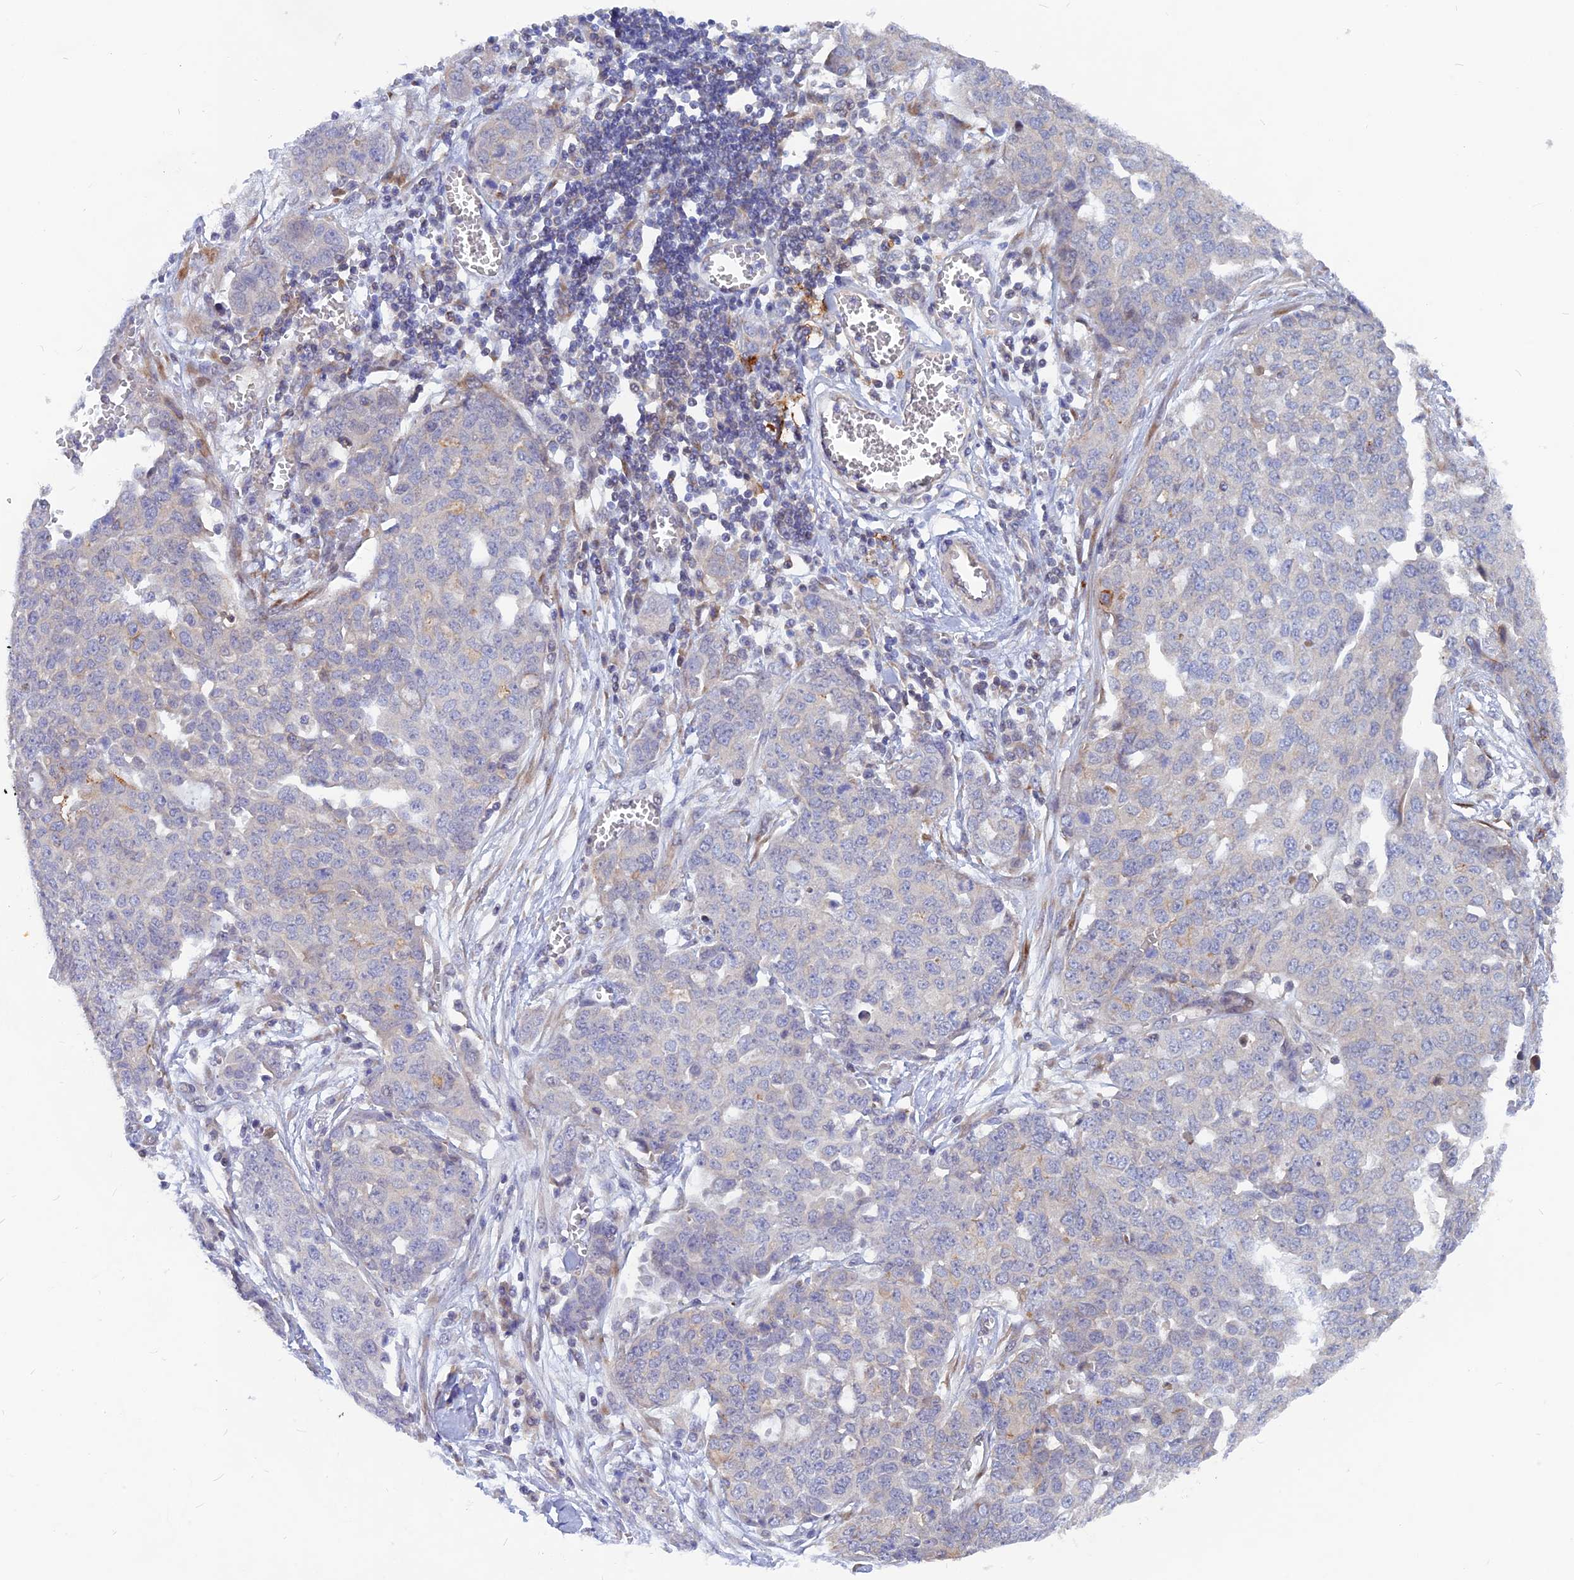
{"staining": {"intensity": "negative", "quantity": "none", "location": "none"}, "tissue": "ovarian cancer", "cell_type": "Tumor cells", "image_type": "cancer", "snomed": [{"axis": "morphology", "description": "Cystadenocarcinoma, serous, NOS"}, {"axis": "topography", "description": "Soft tissue"}, {"axis": "topography", "description": "Ovary"}], "caption": "Tumor cells show no significant protein expression in ovarian cancer.", "gene": "DNAJC16", "patient": {"sex": "female", "age": 57}}